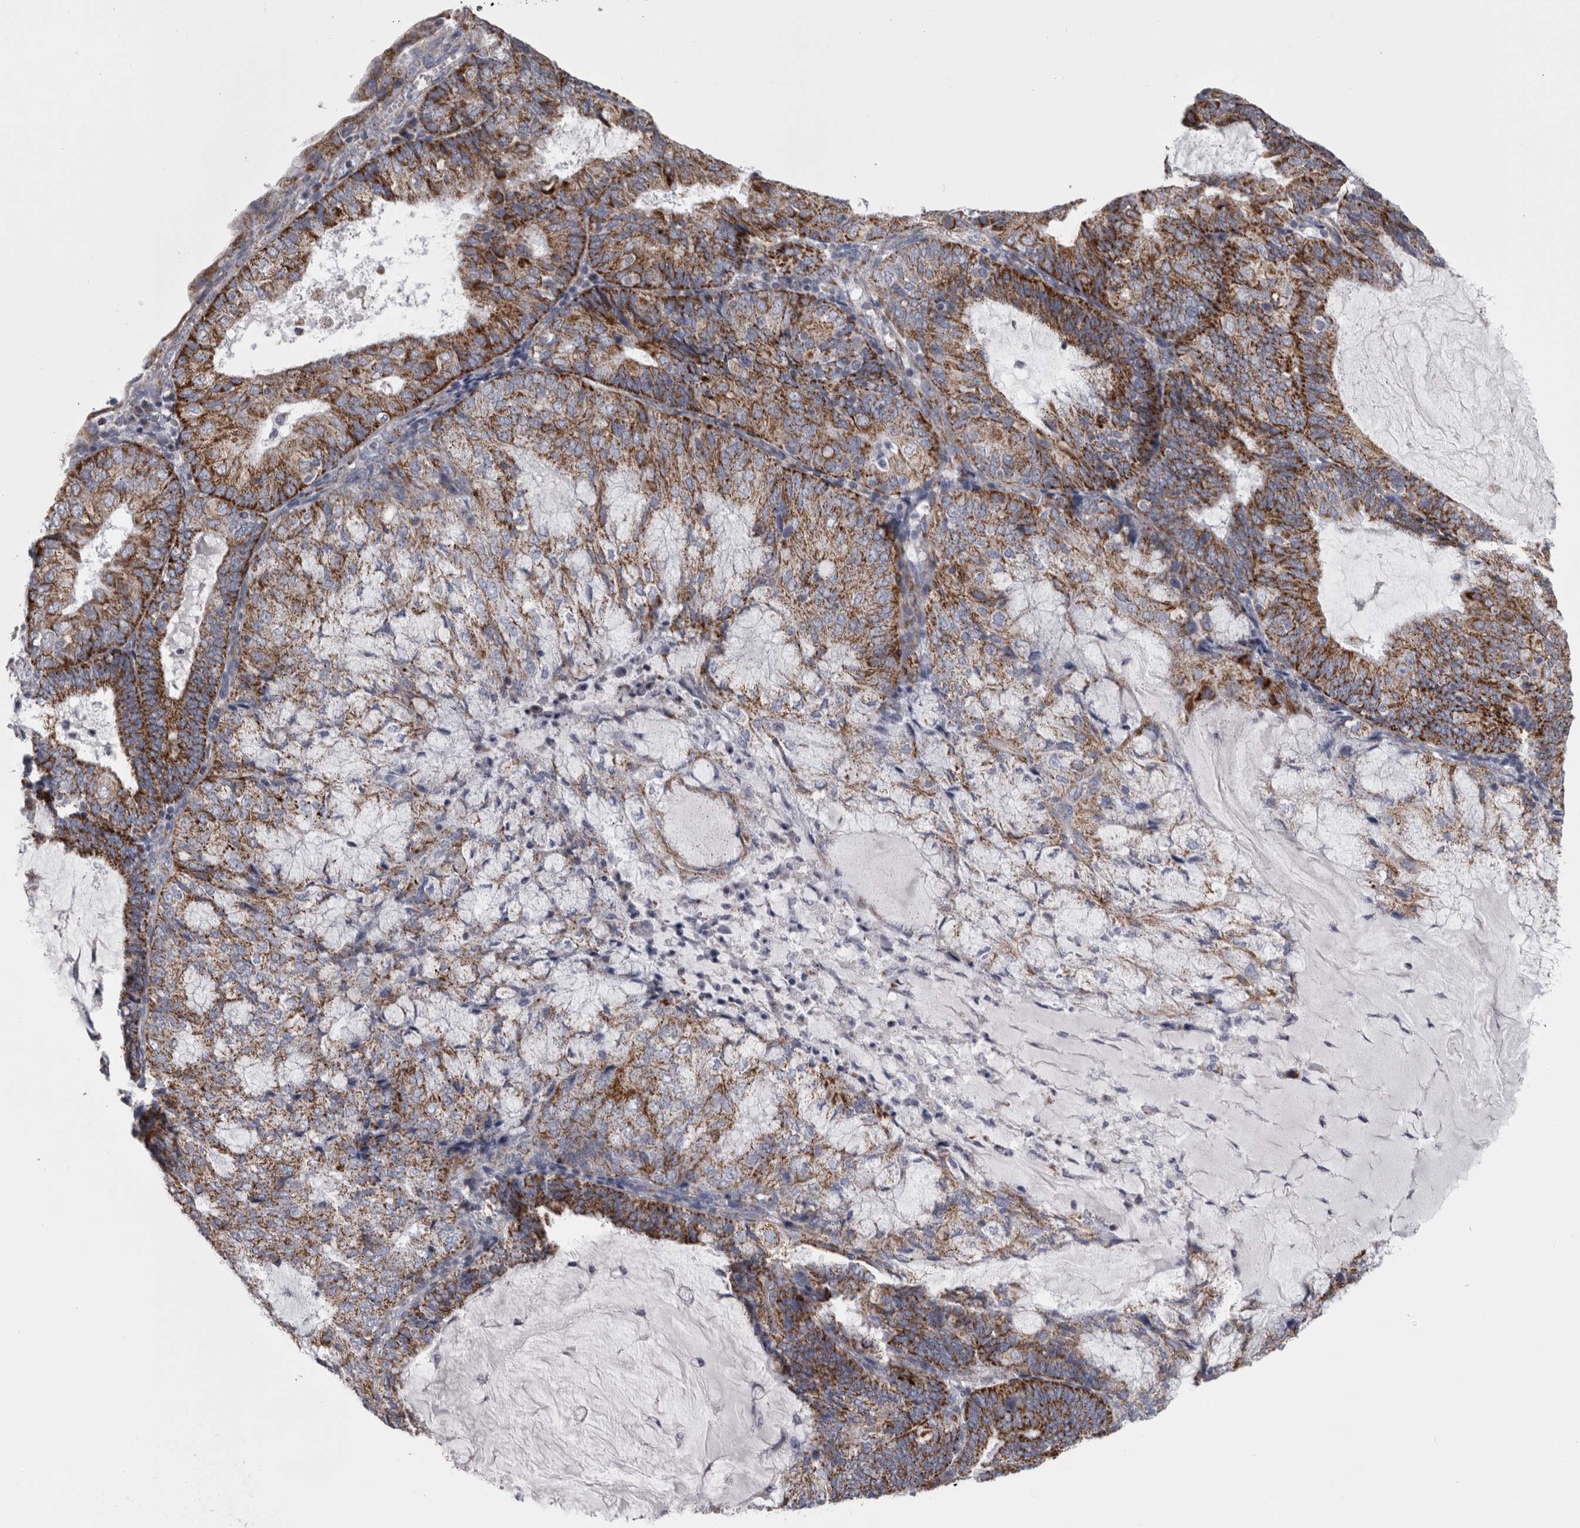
{"staining": {"intensity": "strong", "quantity": ">75%", "location": "cytoplasmic/membranous"}, "tissue": "endometrial cancer", "cell_type": "Tumor cells", "image_type": "cancer", "snomed": [{"axis": "morphology", "description": "Adenocarcinoma, NOS"}, {"axis": "topography", "description": "Endometrium"}], "caption": "Immunohistochemistry photomicrograph of human endometrial adenocarcinoma stained for a protein (brown), which exhibits high levels of strong cytoplasmic/membranous staining in approximately >75% of tumor cells.", "gene": "DBT", "patient": {"sex": "female", "age": 81}}